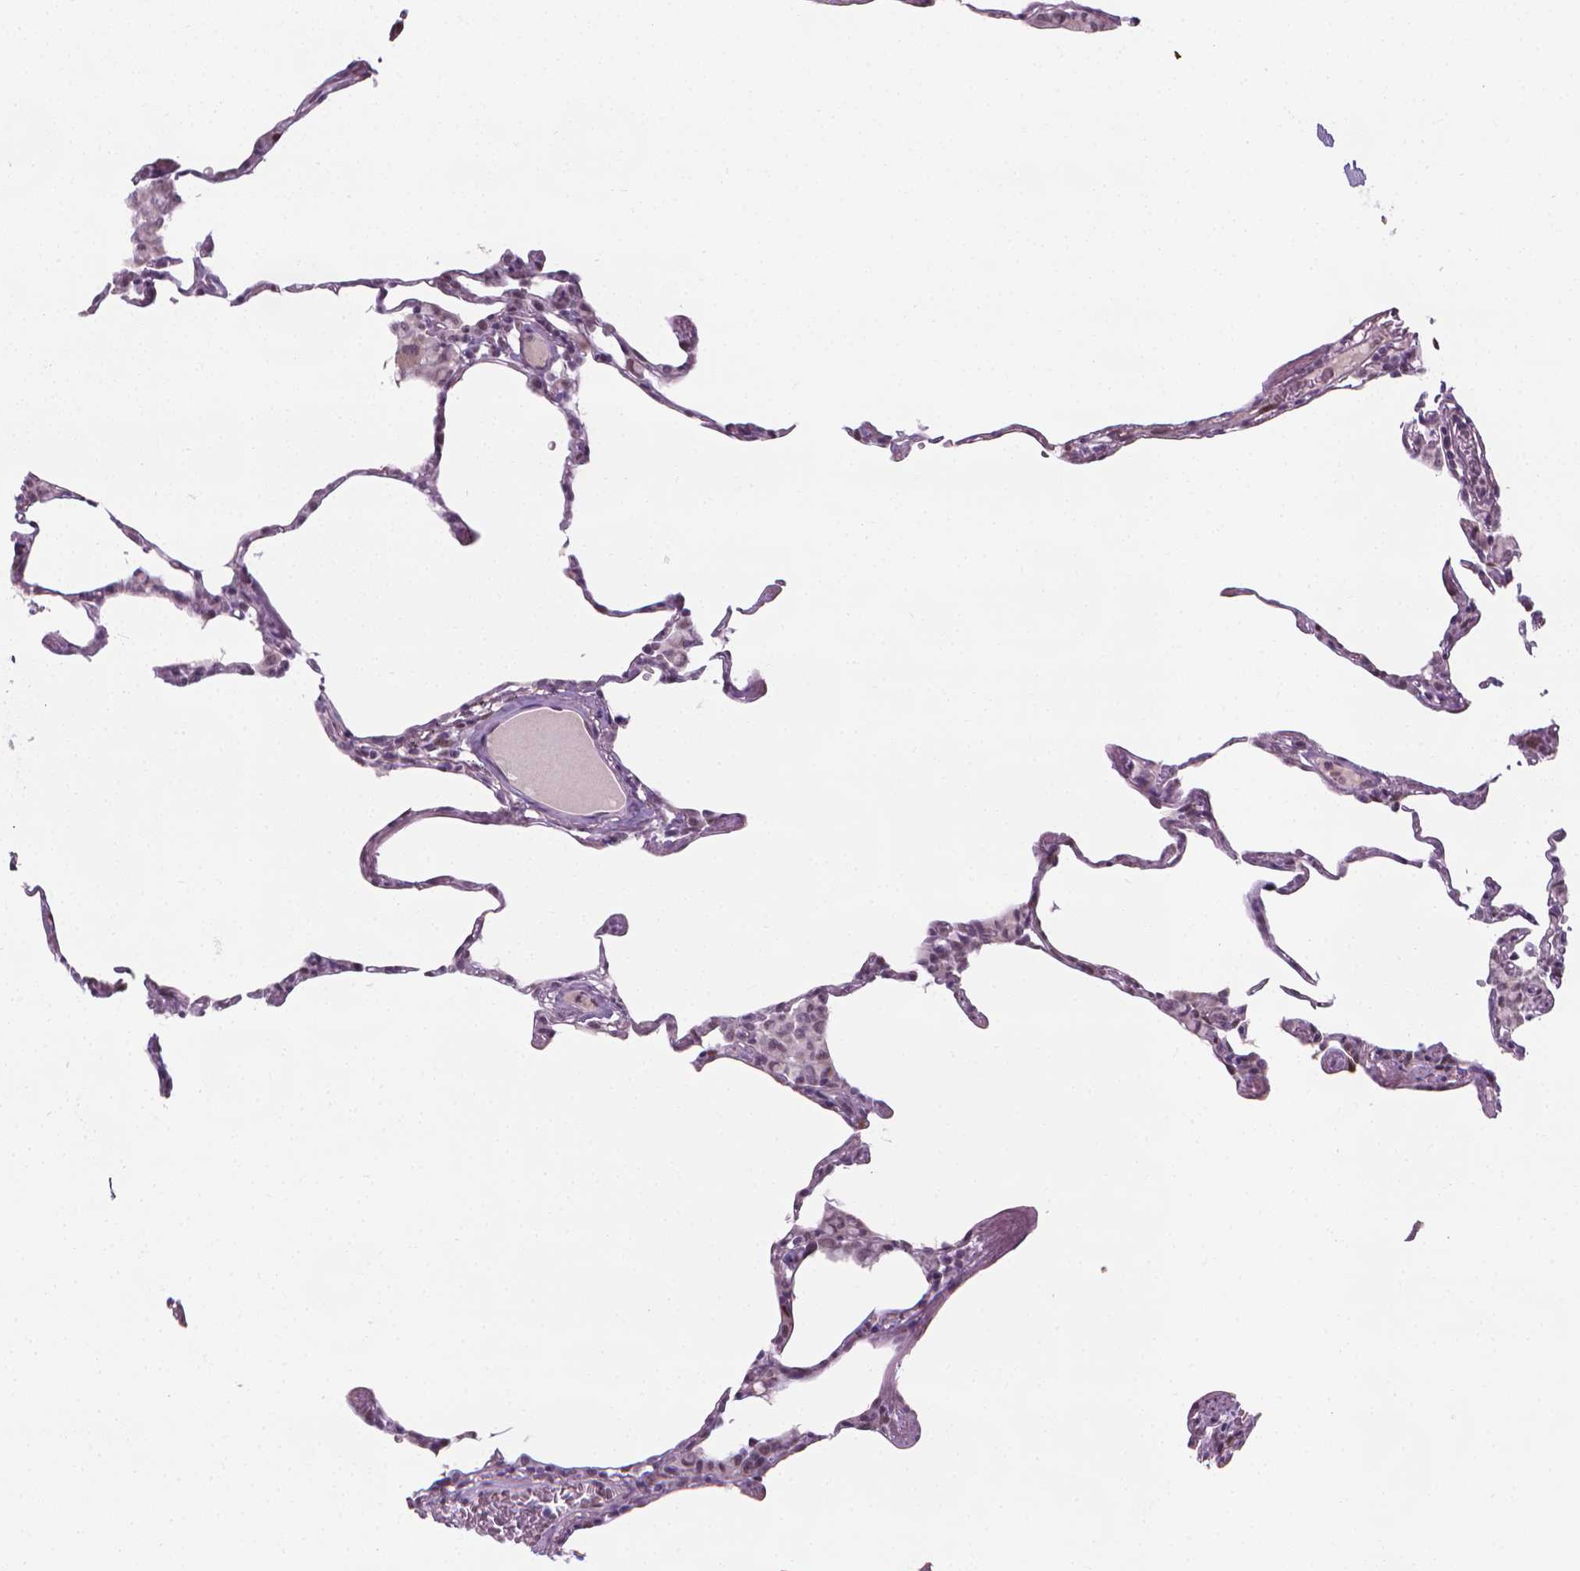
{"staining": {"intensity": "negative", "quantity": "none", "location": "none"}, "tissue": "lung", "cell_type": "Alveolar cells", "image_type": "normal", "snomed": [{"axis": "morphology", "description": "Normal tissue, NOS"}, {"axis": "topography", "description": "Lung"}], "caption": "Alveolar cells show no significant expression in normal lung. (DAB IHC with hematoxylin counter stain).", "gene": "CDKN1C", "patient": {"sex": "female", "age": 57}}